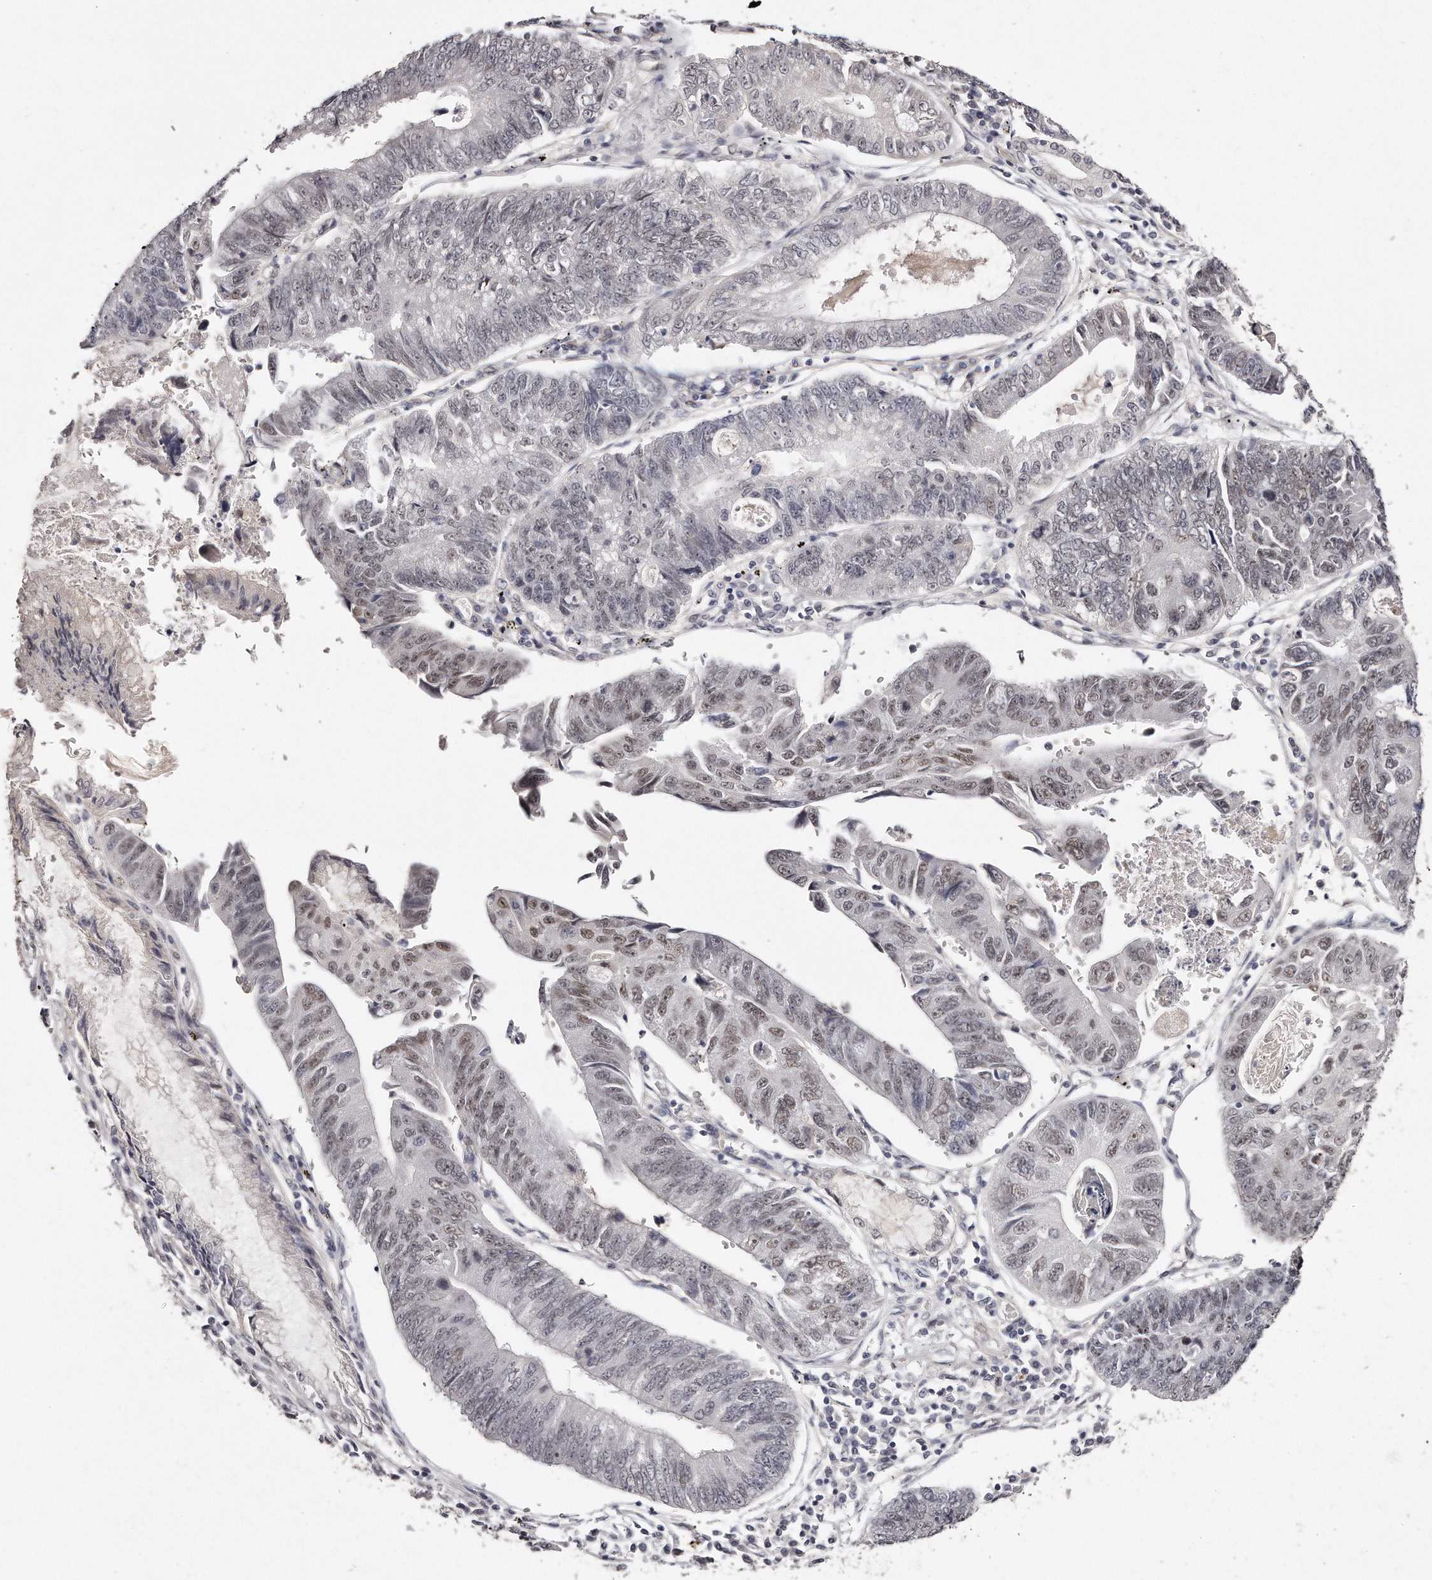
{"staining": {"intensity": "weak", "quantity": "25%-75%", "location": "nuclear"}, "tissue": "stomach cancer", "cell_type": "Tumor cells", "image_type": "cancer", "snomed": [{"axis": "morphology", "description": "Adenocarcinoma, NOS"}, {"axis": "topography", "description": "Stomach"}], "caption": "The photomicrograph shows a brown stain indicating the presence of a protein in the nuclear of tumor cells in stomach cancer.", "gene": "CASZ1", "patient": {"sex": "male", "age": 59}}